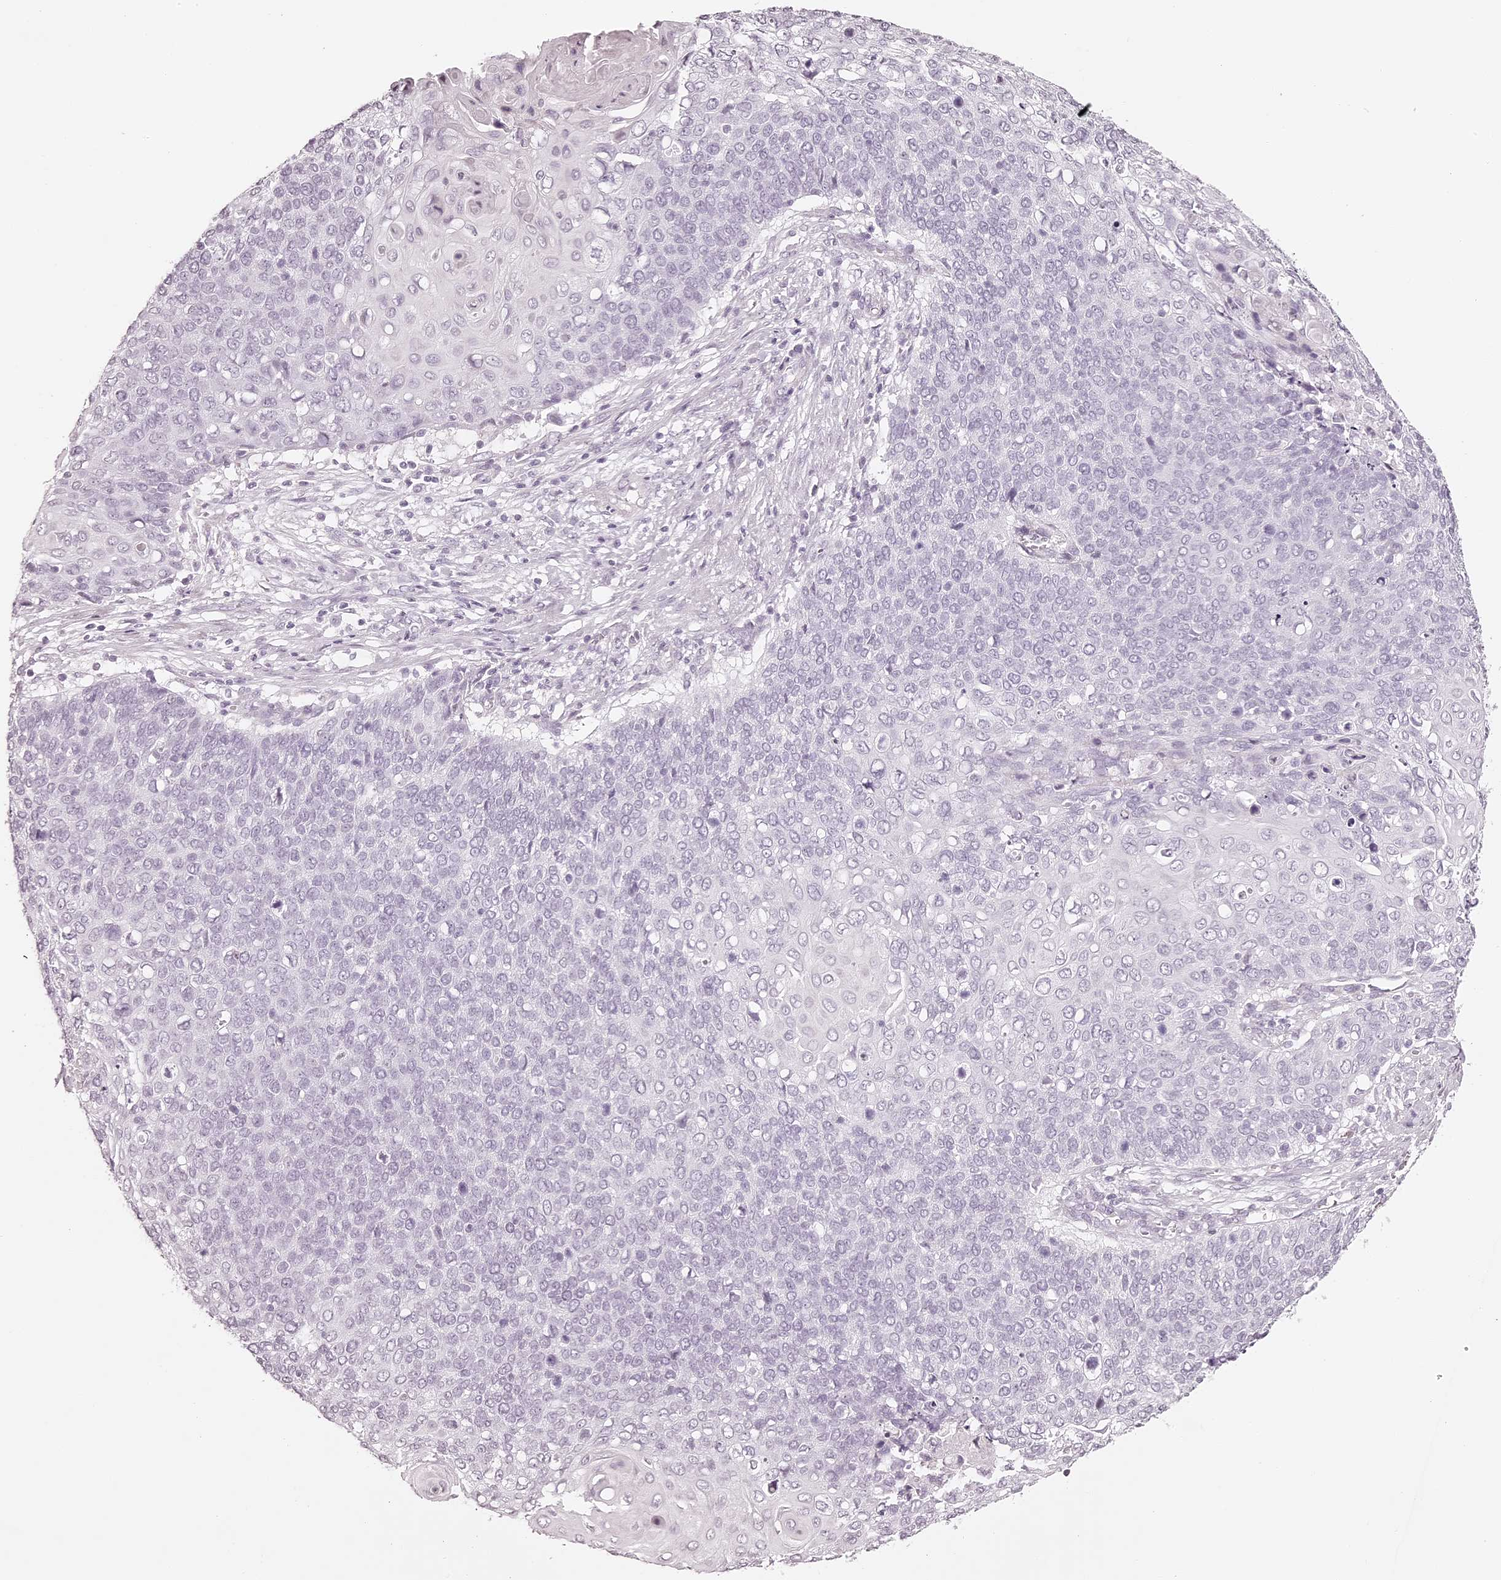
{"staining": {"intensity": "negative", "quantity": "none", "location": "none"}, "tissue": "cervical cancer", "cell_type": "Tumor cells", "image_type": "cancer", "snomed": [{"axis": "morphology", "description": "Squamous cell carcinoma, NOS"}, {"axis": "topography", "description": "Cervix"}], "caption": "IHC image of neoplastic tissue: squamous cell carcinoma (cervical) stained with DAB (3,3'-diaminobenzidine) demonstrates no significant protein positivity in tumor cells.", "gene": "ELAPOR1", "patient": {"sex": "female", "age": 39}}